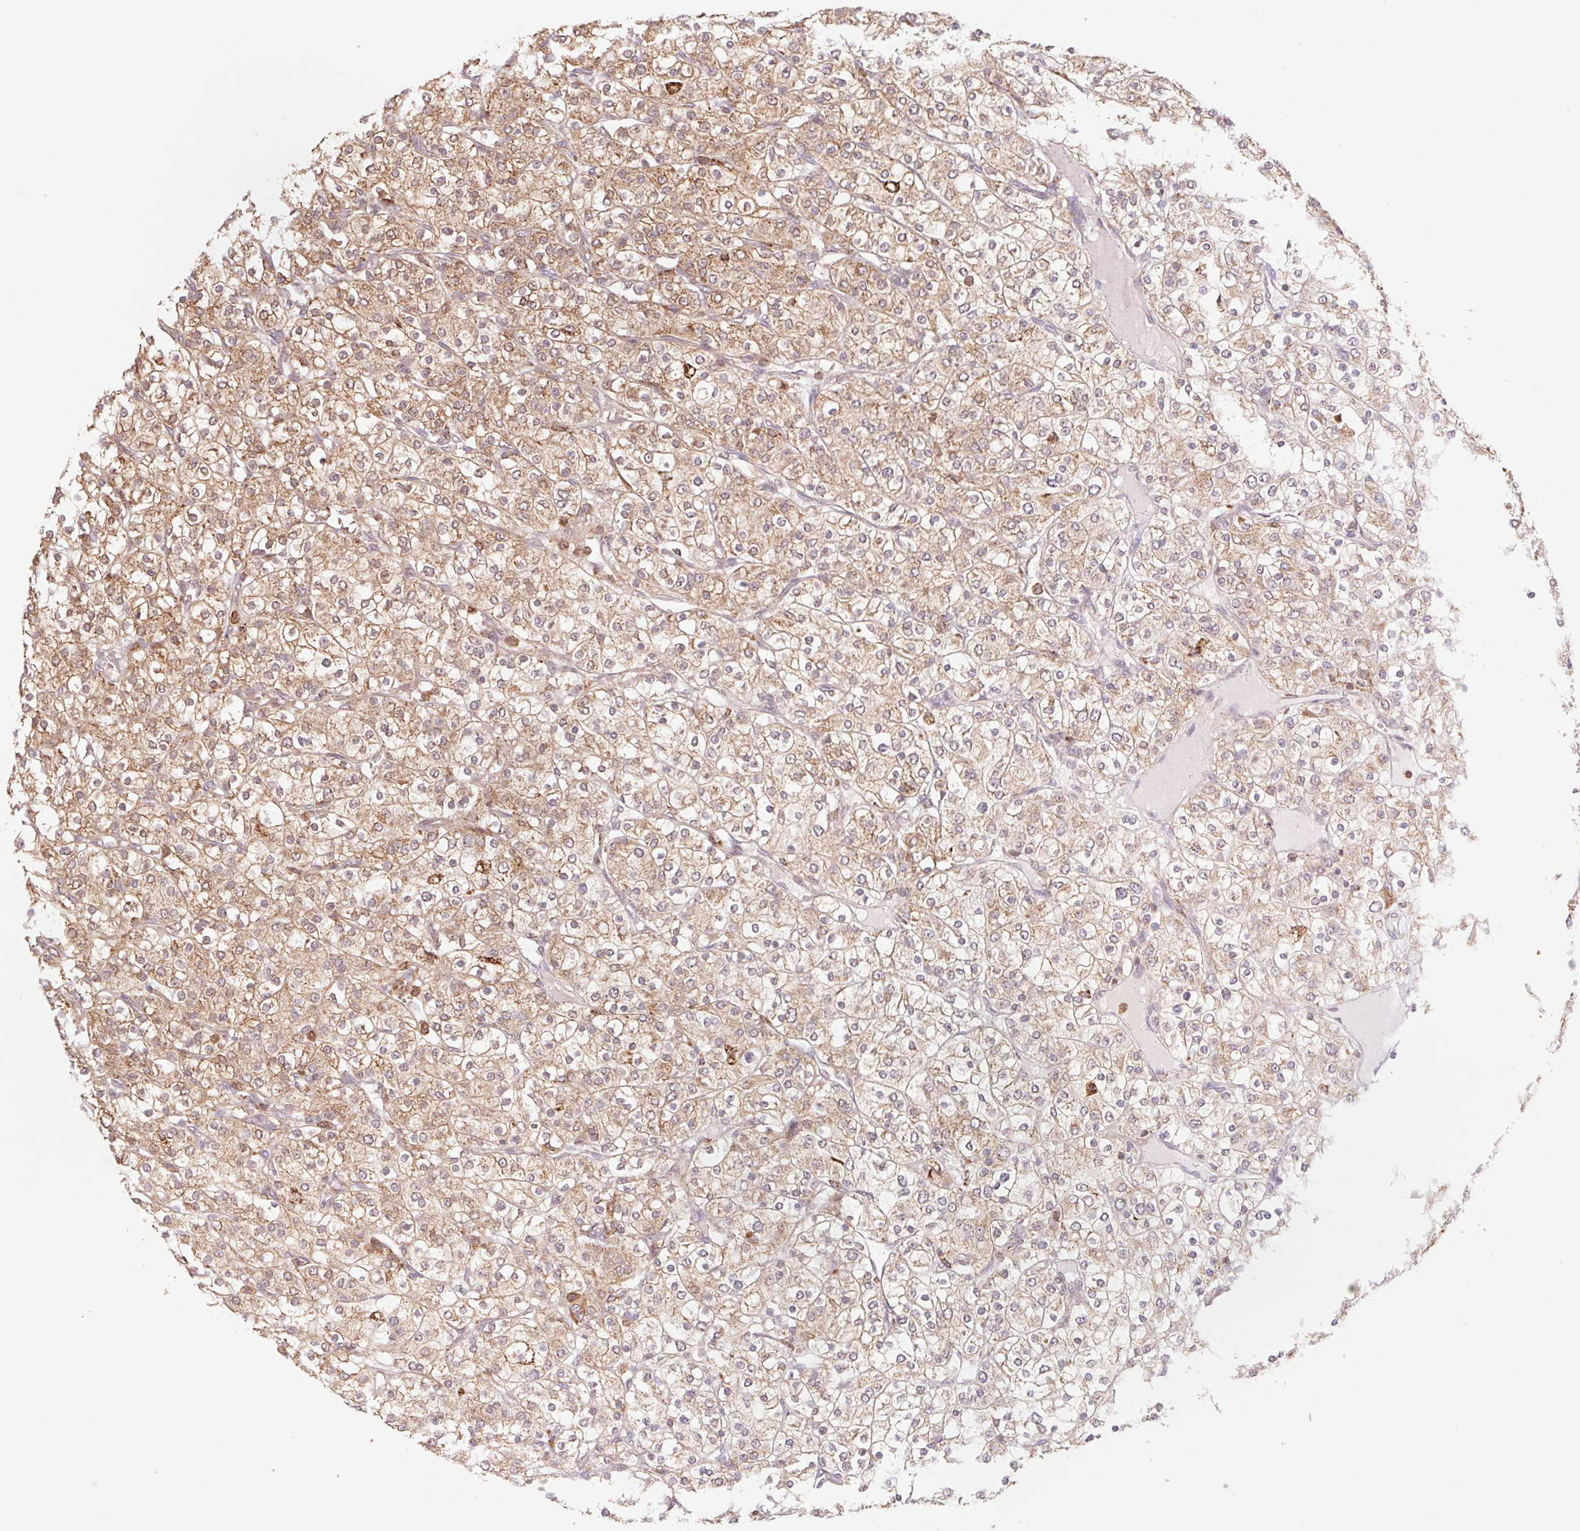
{"staining": {"intensity": "moderate", "quantity": ">75%", "location": "cytoplasmic/membranous"}, "tissue": "renal cancer", "cell_type": "Tumor cells", "image_type": "cancer", "snomed": [{"axis": "morphology", "description": "Adenocarcinoma, NOS"}, {"axis": "topography", "description": "Kidney"}], "caption": "Tumor cells show moderate cytoplasmic/membranous positivity in about >75% of cells in renal cancer.", "gene": "URM1", "patient": {"sex": "male", "age": 80}}